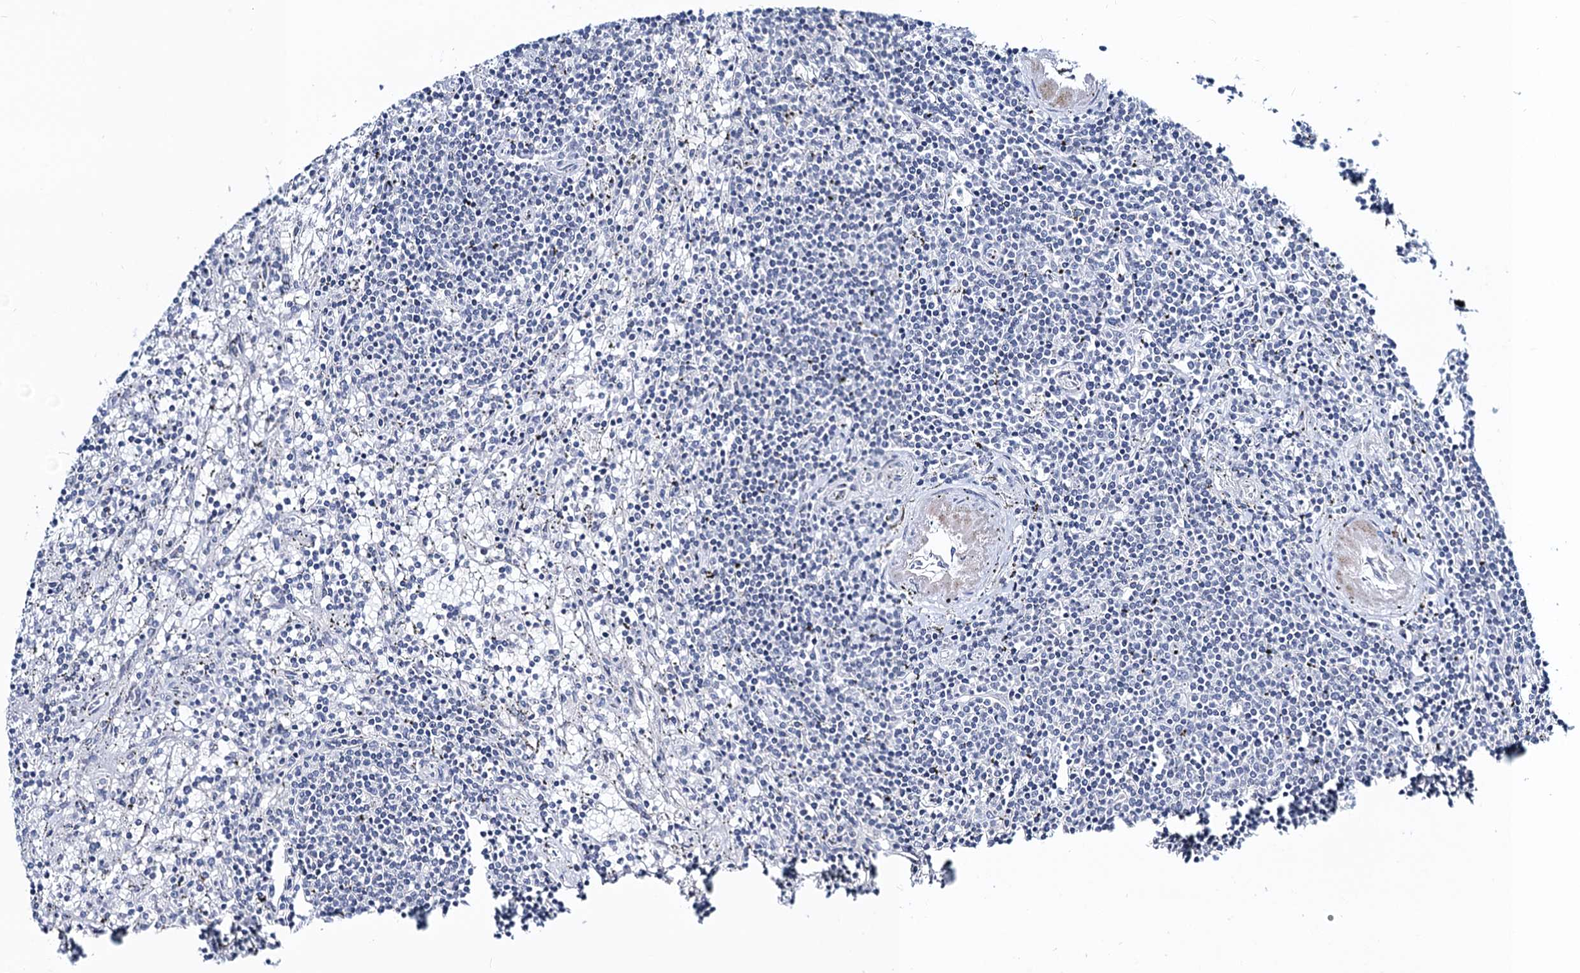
{"staining": {"intensity": "negative", "quantity": "none", "location": "none"}, "tissue": "lymphoma", "cell_type": "Tumor cells", "image_type": "cancer", "snomed": [{"axis": "morphology", "description": "Malignant lymphoma, non-Hodgkin's type, Low grade"}, {"axis": "topography", "description": "Spleen"}], "caption": "Immunohistochemistry of malignant lymphoma, non-Hodgkin's type (low-grade) shows no staining in tumor cells.", "gene": "TOX3", "patient": {"sex": "male", "age": 76}}